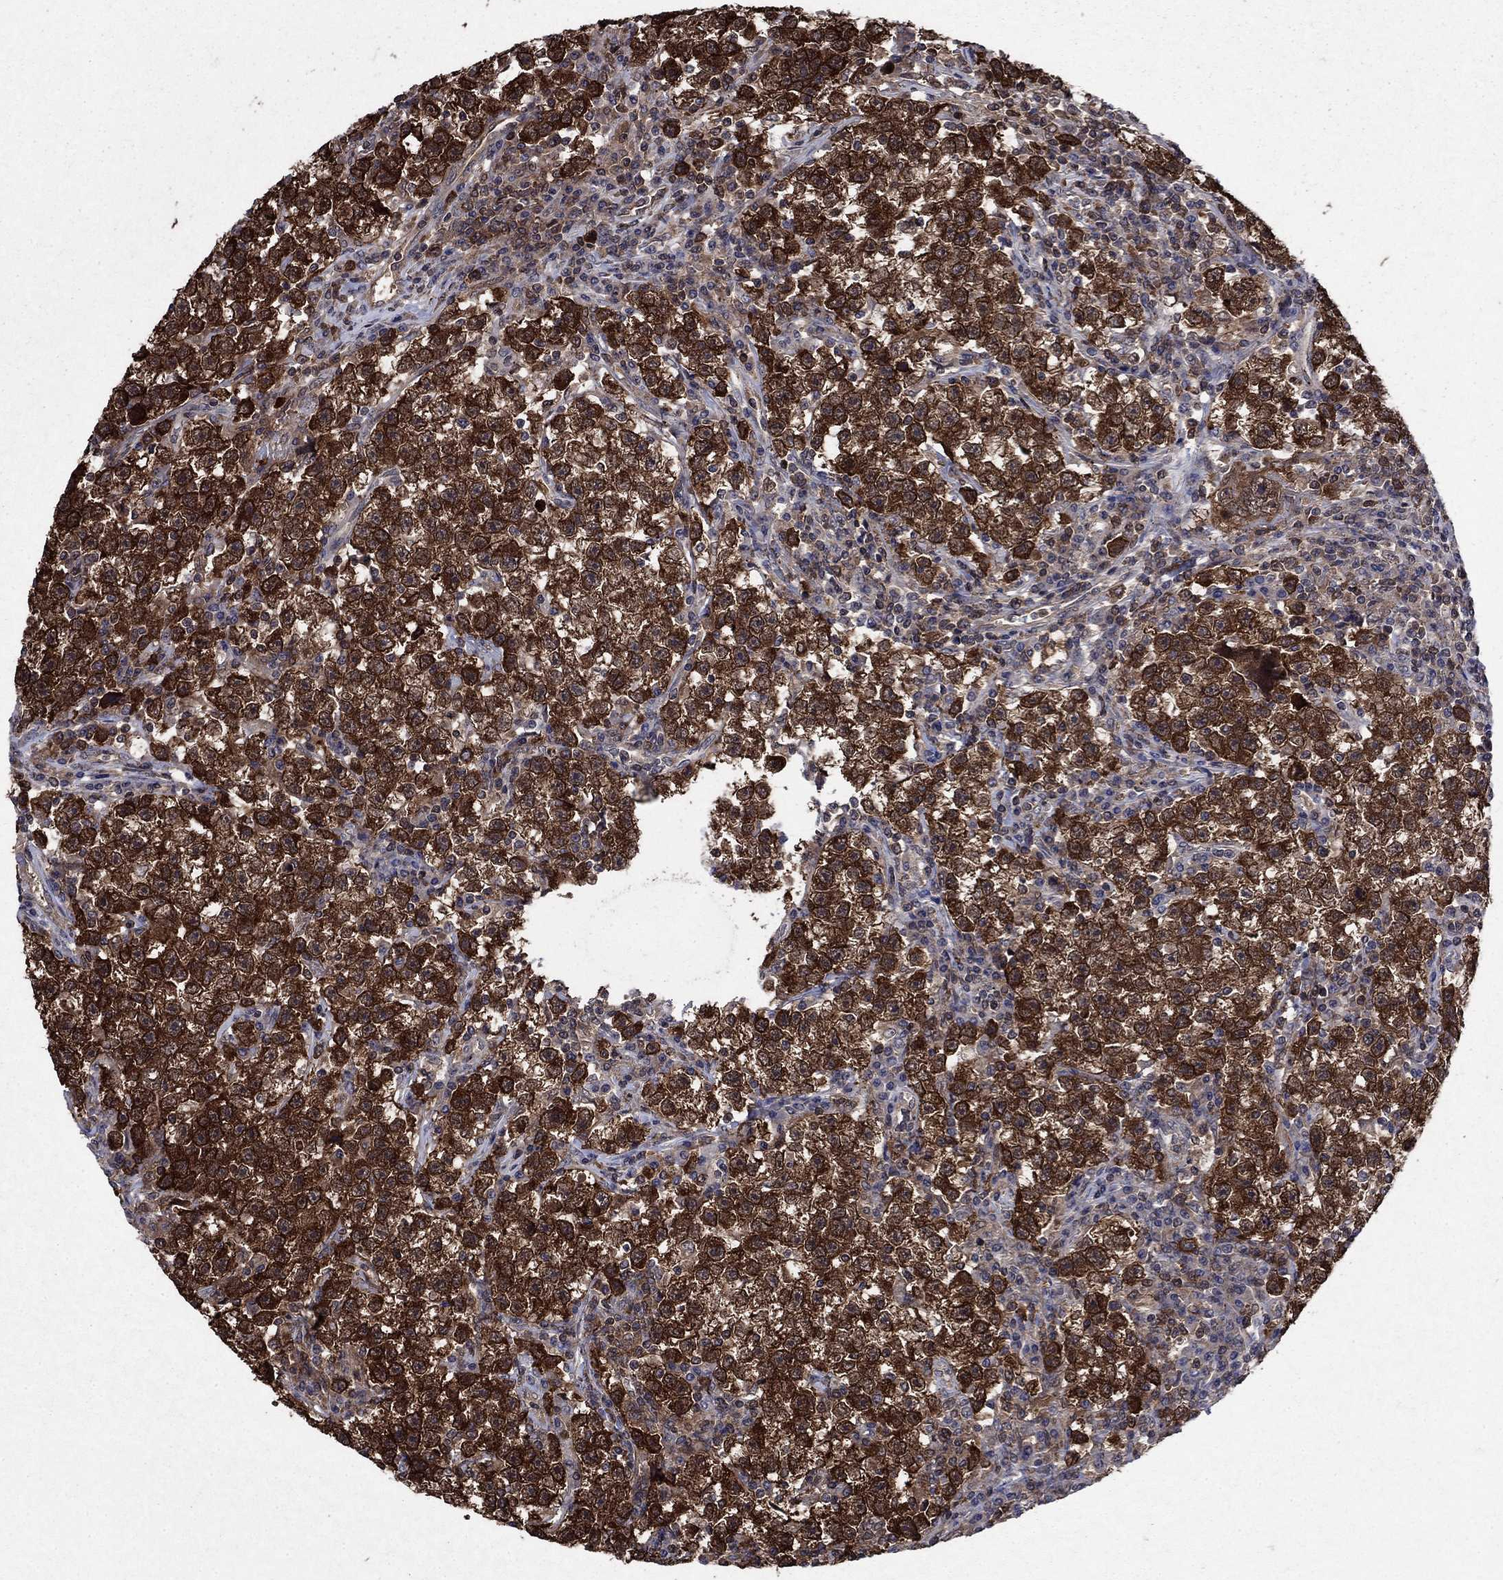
{"staining": {"intensity": "strong", "quantity": ">75%", "location": "cytoplasmic/membranous"}, "tissue": "testis cancer", "cell_type": "Tumor cells", "image_type": "cancer", "snomed": [{"axis": "morphology", "description": "Seminoma, NOS"}, {"axis": "topography", "description": "Testis"}], "caption": "Protein staining displays strong cytoplasmic/membranous positivity in approximately >75% of tumor cells in seminoma (testis).", "gene": "CACYBP", "patient": {"sex": "male", "age": 22}}